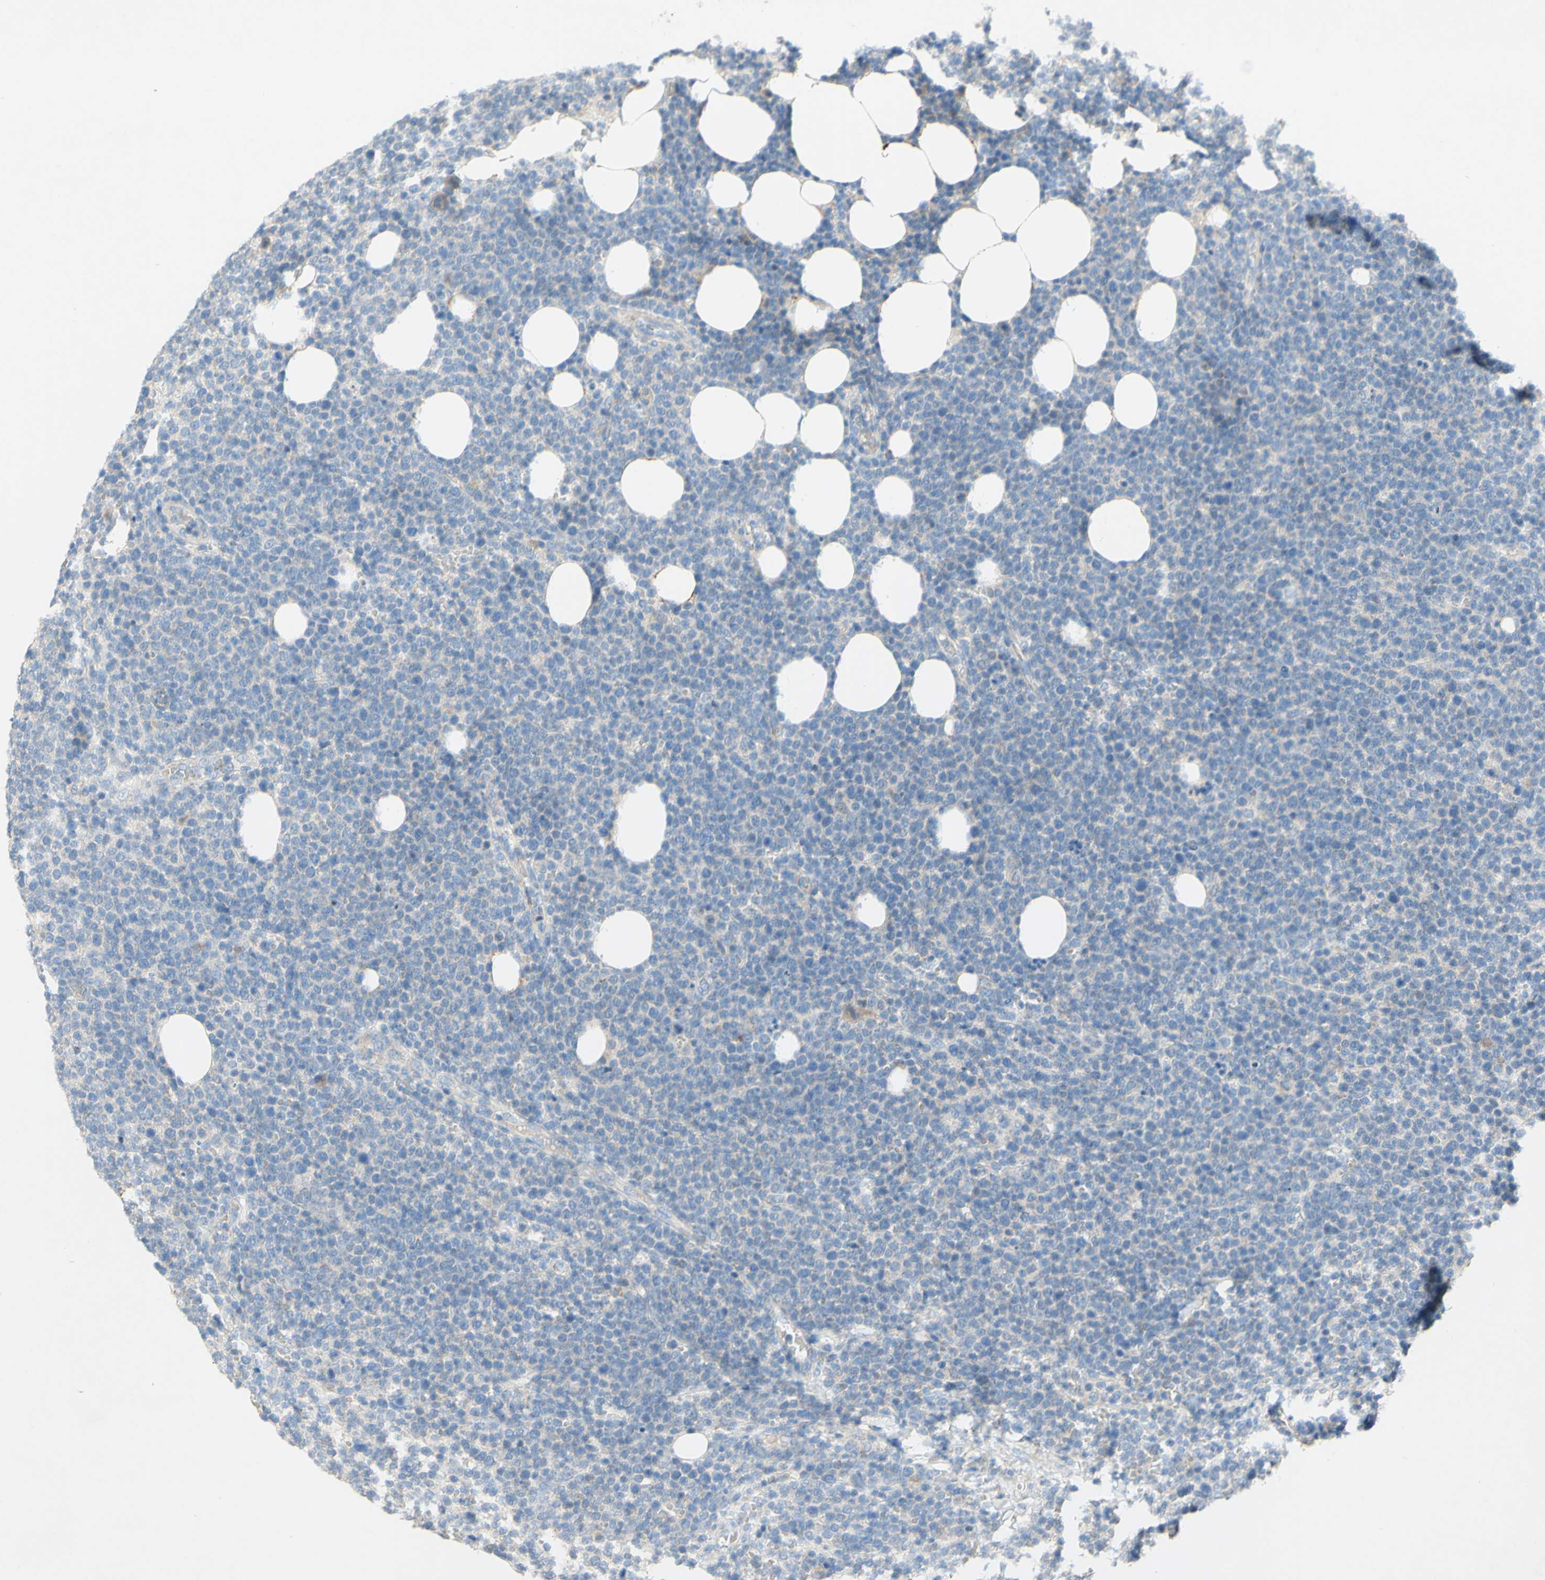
{"staining": {"intensity": "negative", "quantity": "none", "location": "none"}, "tissue": "lymphoma", "cell_type": "Tumor cells", "image_type": "cancer", "snomed": [{"axis": "morphology", "description": "Malignant lymphoma, non-Hodgkin's type, High grade"}, {"axis": "topography", "description": "Lymph node"}], "caption": "Immunohistochemical staining of lymphoma shows no significant expression in tumor cells.", "gene": "ACADL", "patient": {"sex": "male", "age": 61}}